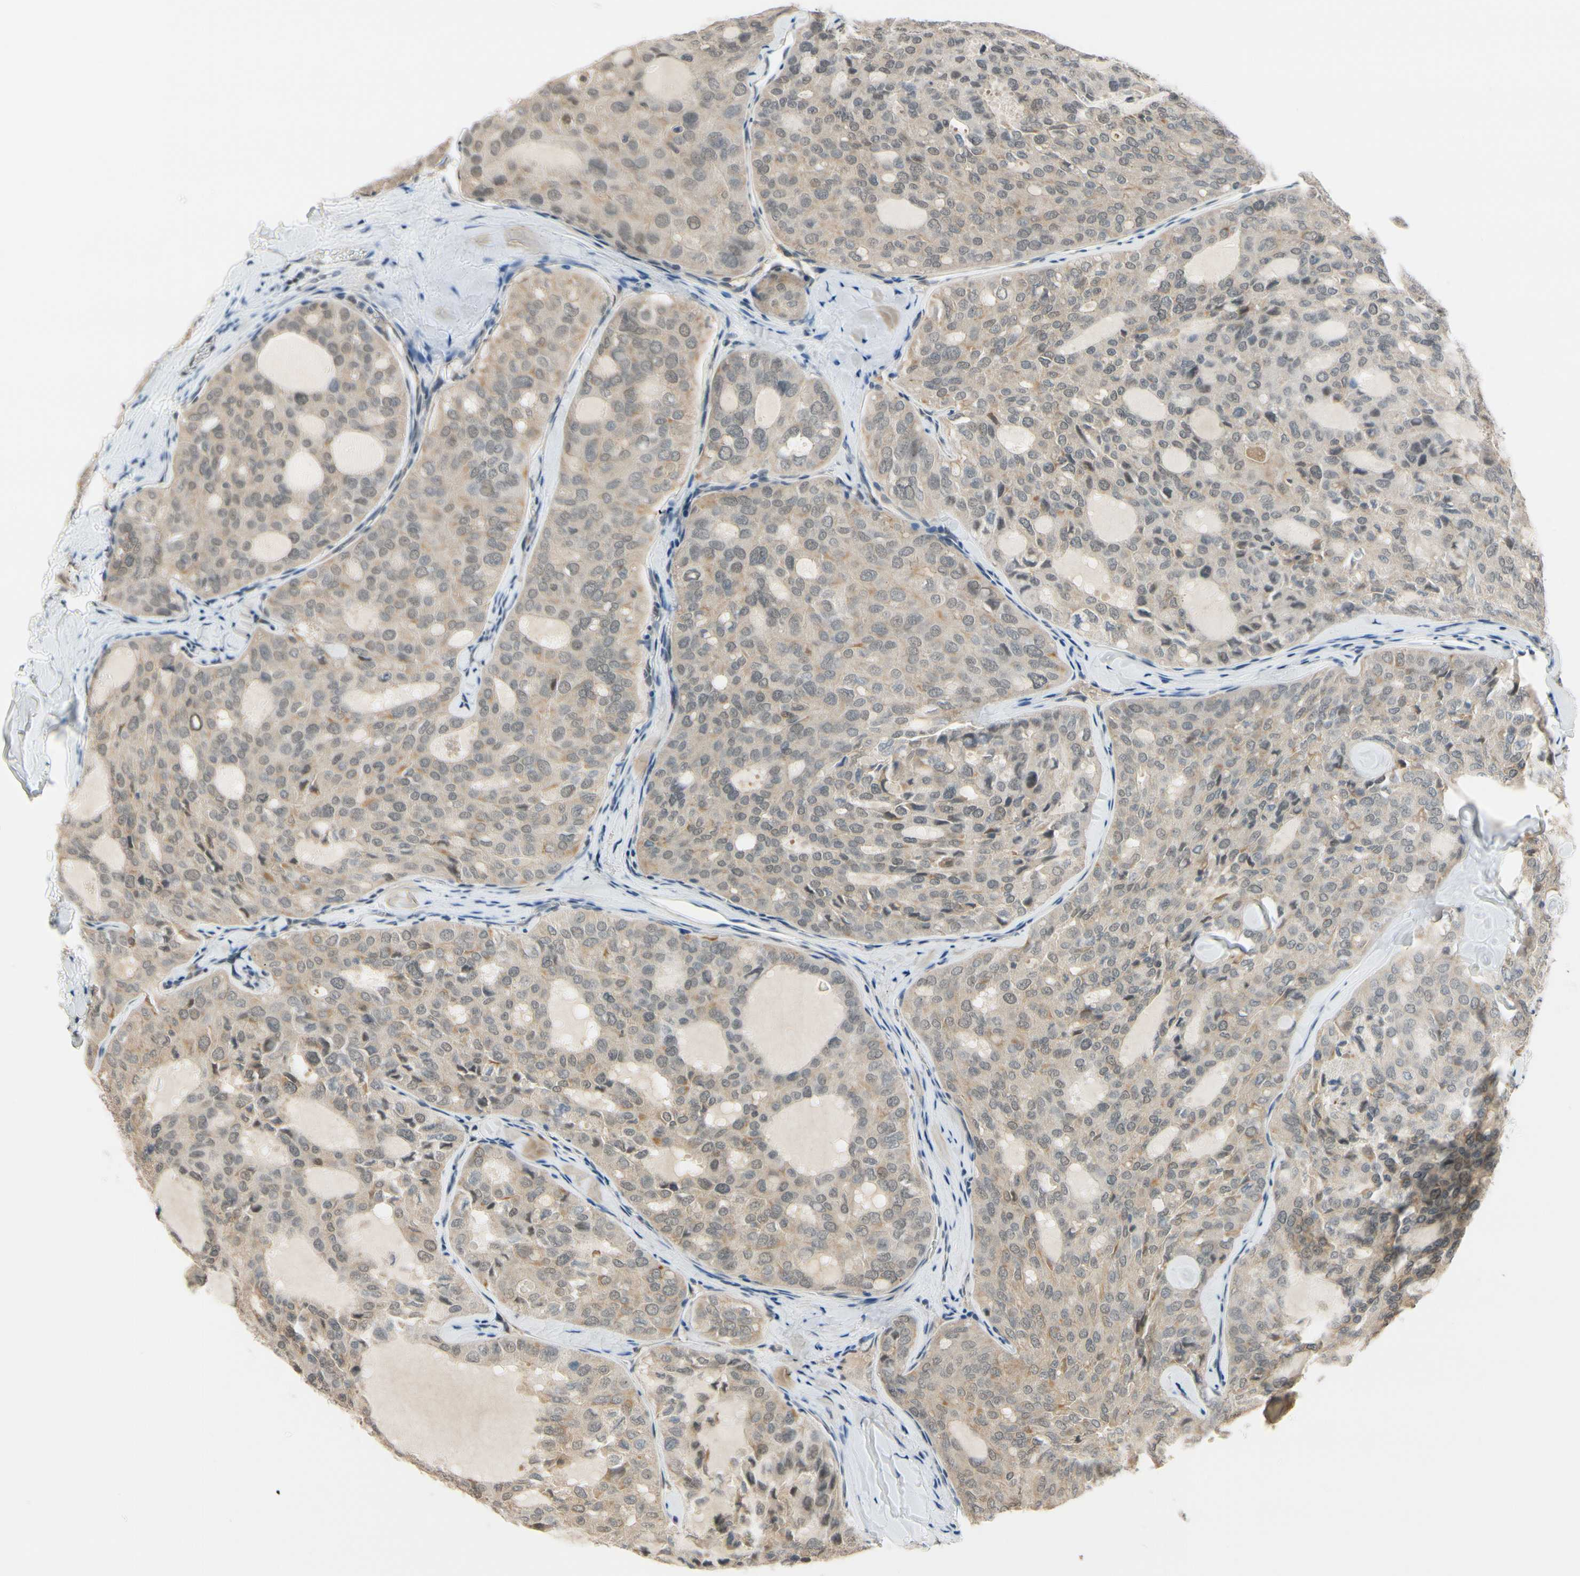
{"staining": {"intensity": "weak", "quantity": ">75%", "location": "cytoplasmic/membranous"}, "tissue": "thyroid cancer", "cell_type": "Tumor cells", "image_type": "cancer", "snomed": [{"axis": "morphology", "description": "Follicular adenoma carcinoma, NOS"}, {"axis": "topography", "description": "Thyroid gland"}], "caption": "A brown stain shows weak cytoplasmic/membranous expression of a protein in thyroid cancer tumor cells. (Brightfield microscopy of DAB IHC at high magnification).", "gene": "TAF12", "patient": {"sex": "male", "age": 75}}